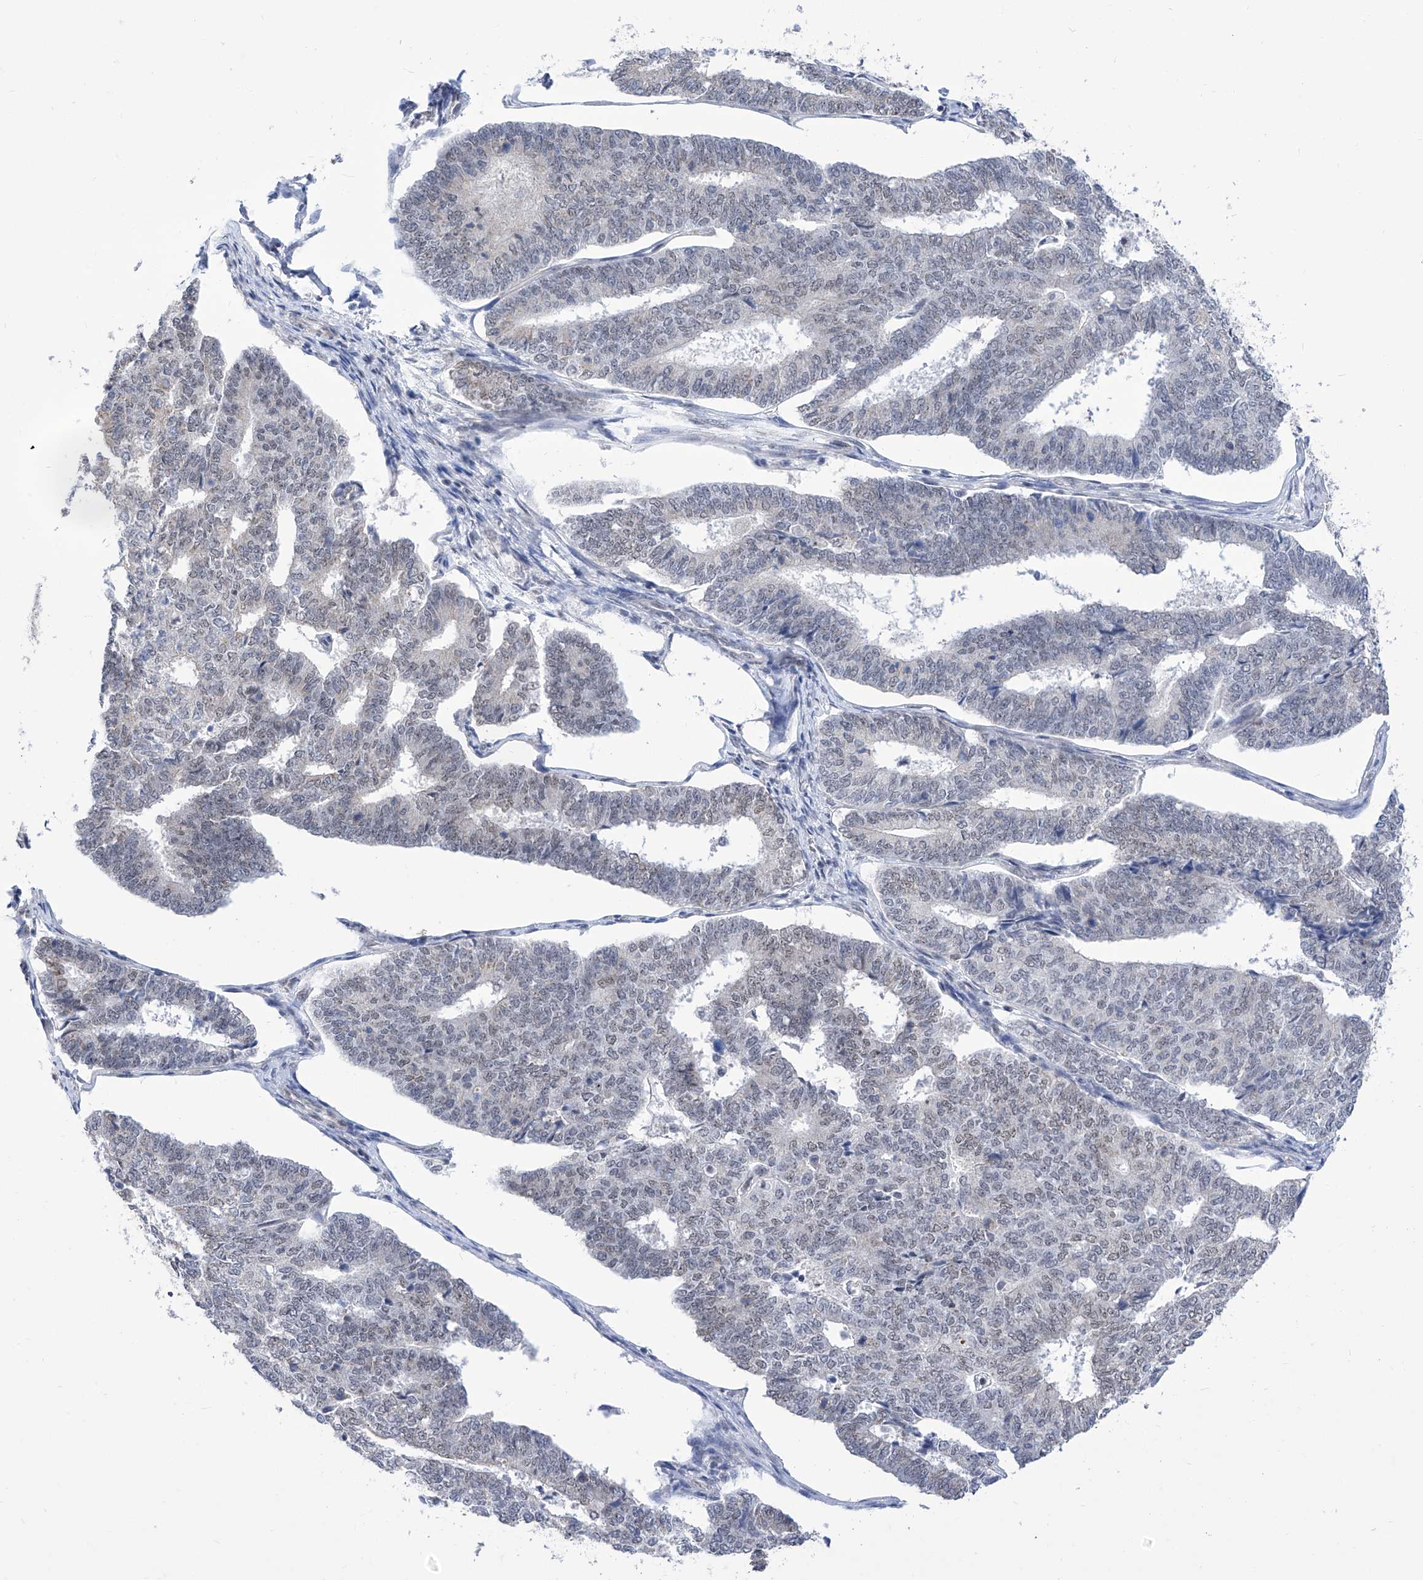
{"staining": {"intensity": "negative", "quantity": "none", "location": "none"}, "tissue": "endometrial cancer", "cell_type": "Tumor cells", "image_type": "cancer", "snomed": [{"axis": "morphology", "description": "Adenocarcinoma, NOS"}, {"axis": "topography", "description": "Endometrium"}], "caption": "This is a micrograph of IHC staining of adenocarcinoma (endometrial), which shows no staining in tumor cells.", "gene": "SART1", "patient": {"sex": "female", "age": 70}}